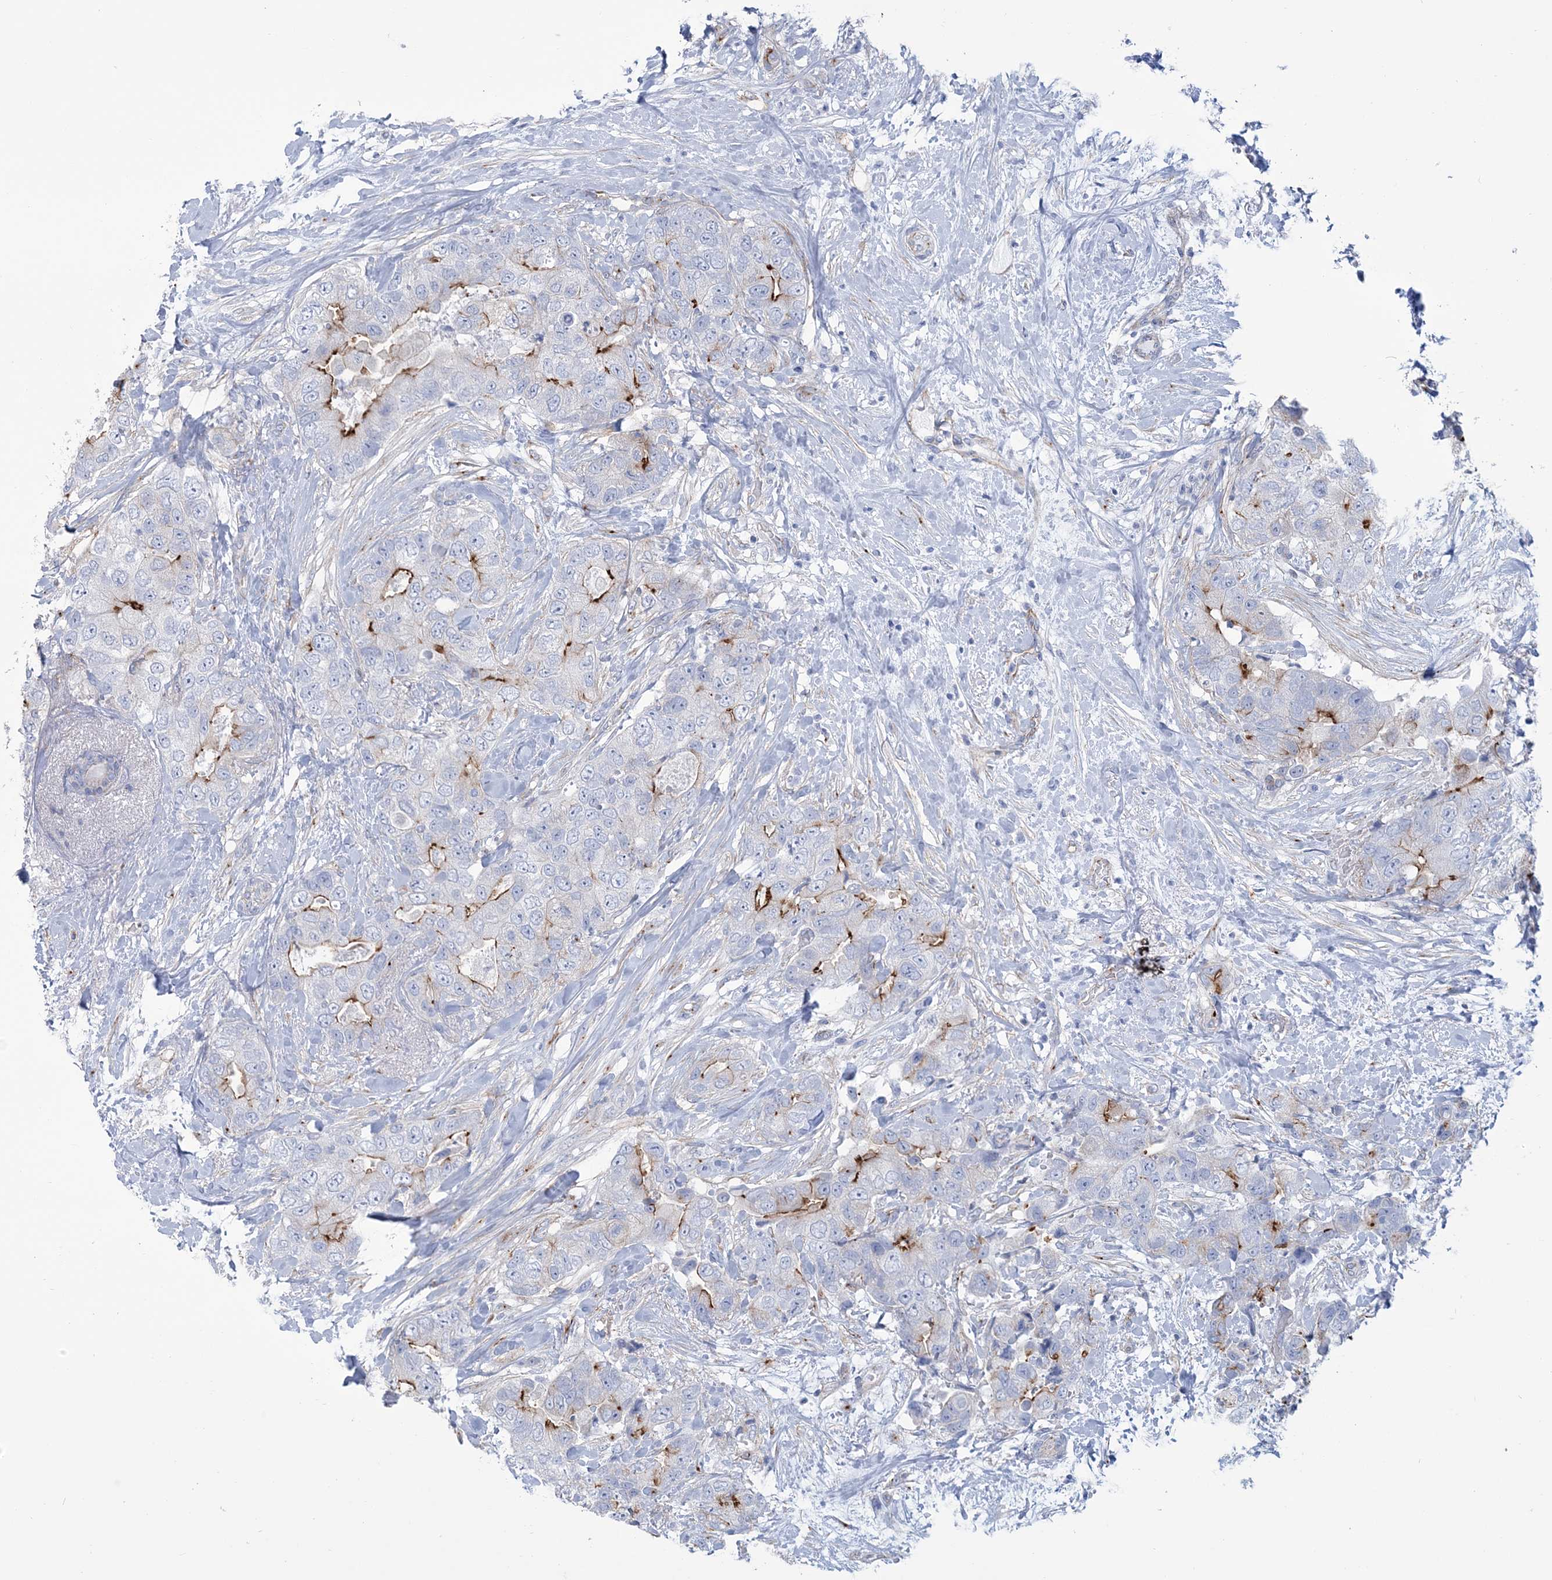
{"staining": {"intensity": "strong", "quantity": "<25%", "location": "cytoplasmic/membranous"}, "tissue": "breast cancer", "cell_type": "Tumor cells", "image_type": "cancer", "snomed": [{"axis": "morphology", "description": "Duct carcinoma"}, {"axis": "topography", "description": "Breast"}], "caption": "High-magnification brightfield microscopy of breast invasive ductal carcinoma stained with DAB (brown) and counterstained with hematoxylin (blue). tumor cells exhibit strong cytoplasmic/membranous expression is seen in approximately<25% of cells. The staining is performed using DAB brown chromogen to label protein expression. The nuclei are counter-stained blue using hematoxylin.", "gene": "RAB11FIP5", "patient": {"sex": "female", "age": 62}}